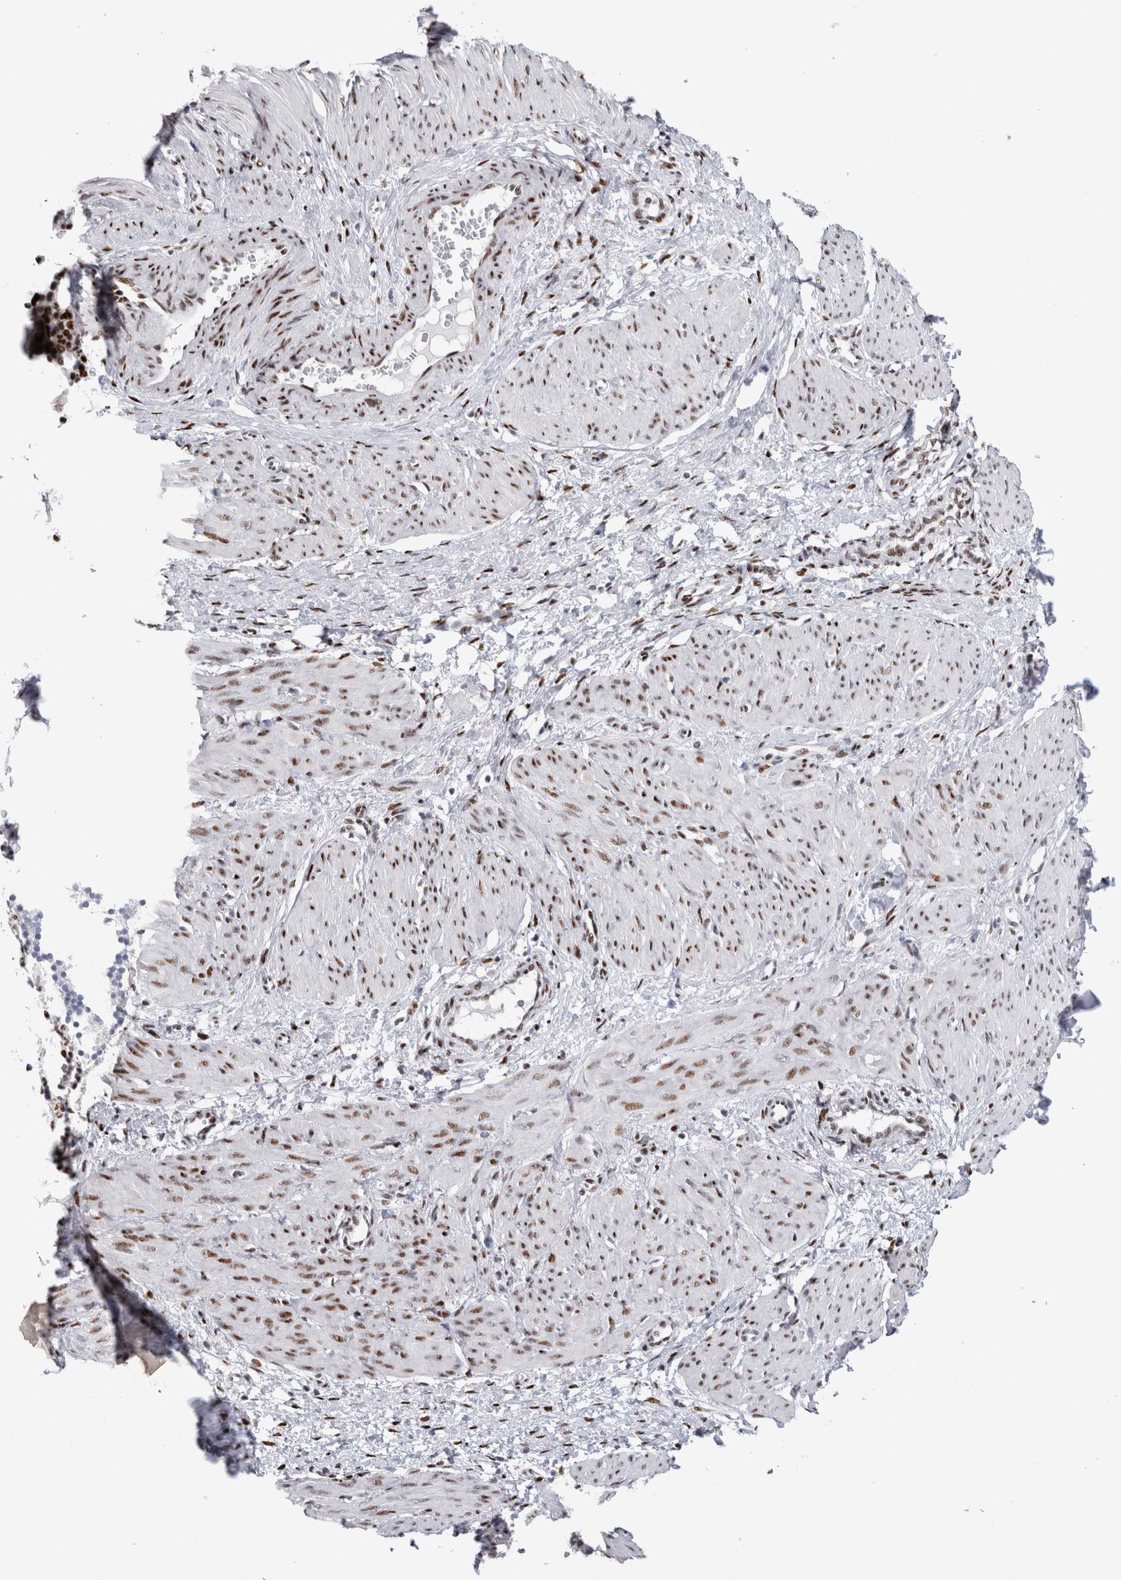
{"staining": {"intensity": "strong", "quantity": "25%-75%", "location": "nuclear"}, "tissue": "smooth muscle", "cell_type": "Smooth muscle cells", "image_type": "normal", "snomed": [{"axis": "morphology", "description": "Normal tissue, NOS"}, {"axis": "topography", "description": "Endometrium"}], "caption": "Smooth muscle stained for a protein (brown) shows strong nuclear positive positivity in approximately 25%-75% of smooth muscle cells.", "gene": "RBM6", "patient": {"sex": "female", "age": 33}}